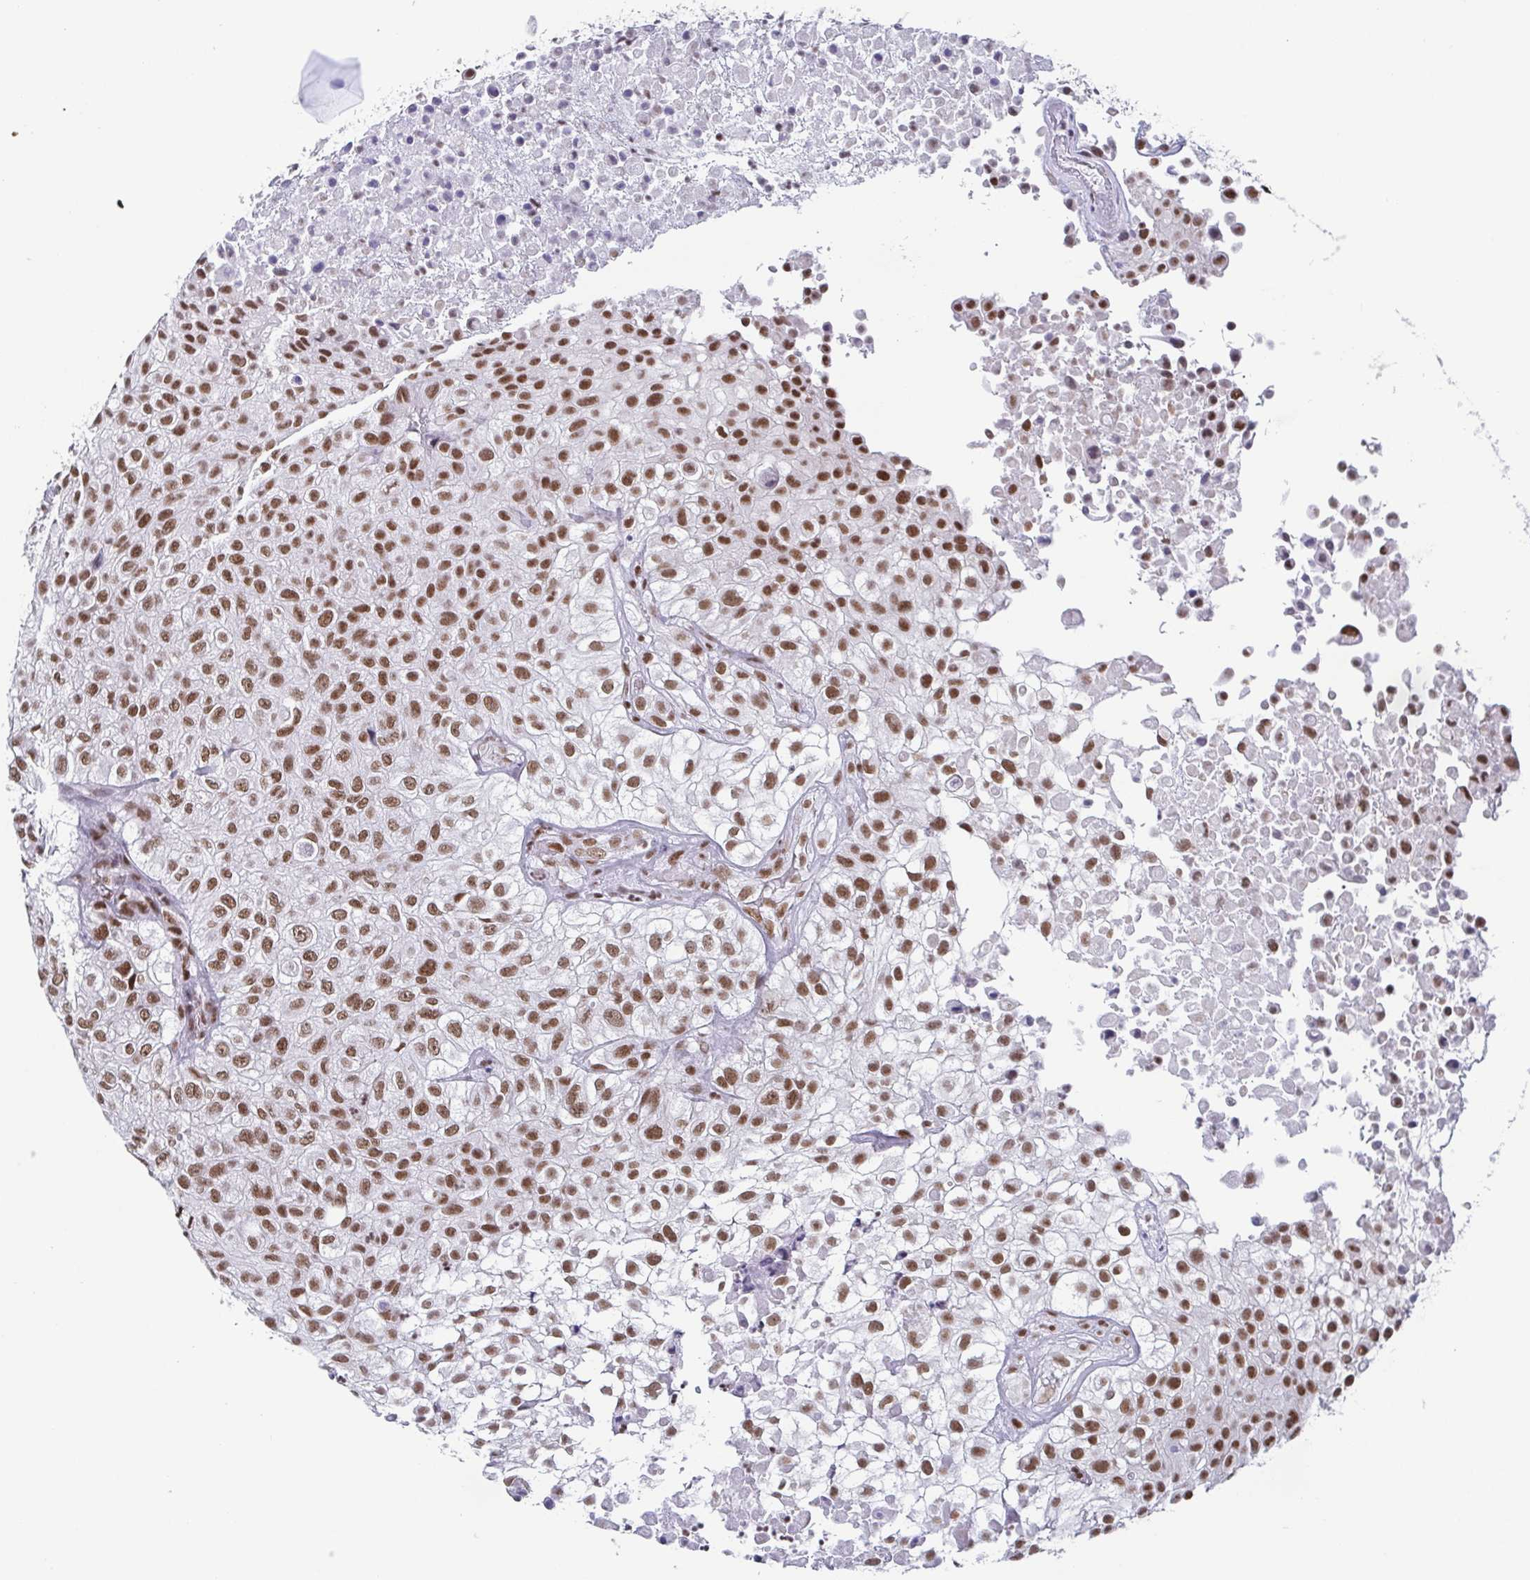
{"staining": {"intensity": "moderate", "quantity": ">75%", "location": "nuclear"}, "tissue": "urothelial cancer", "cell_type": "Tumor cells", "image_type": "cancer", "snomed": [{"axis": "morphology", "description": "Urothelial carcinoma, High grade"}, {"axis": "topography", "description": "Urinary bladder"}], "caption": "Immunohistochemistry (DAB) staining of high-grade urothelial carcinoma shows moderate nuclear protein positivity in about >75% of tumor cells.", "gene": "CTCF", "patient": {"sex": "male", "age": 56}}